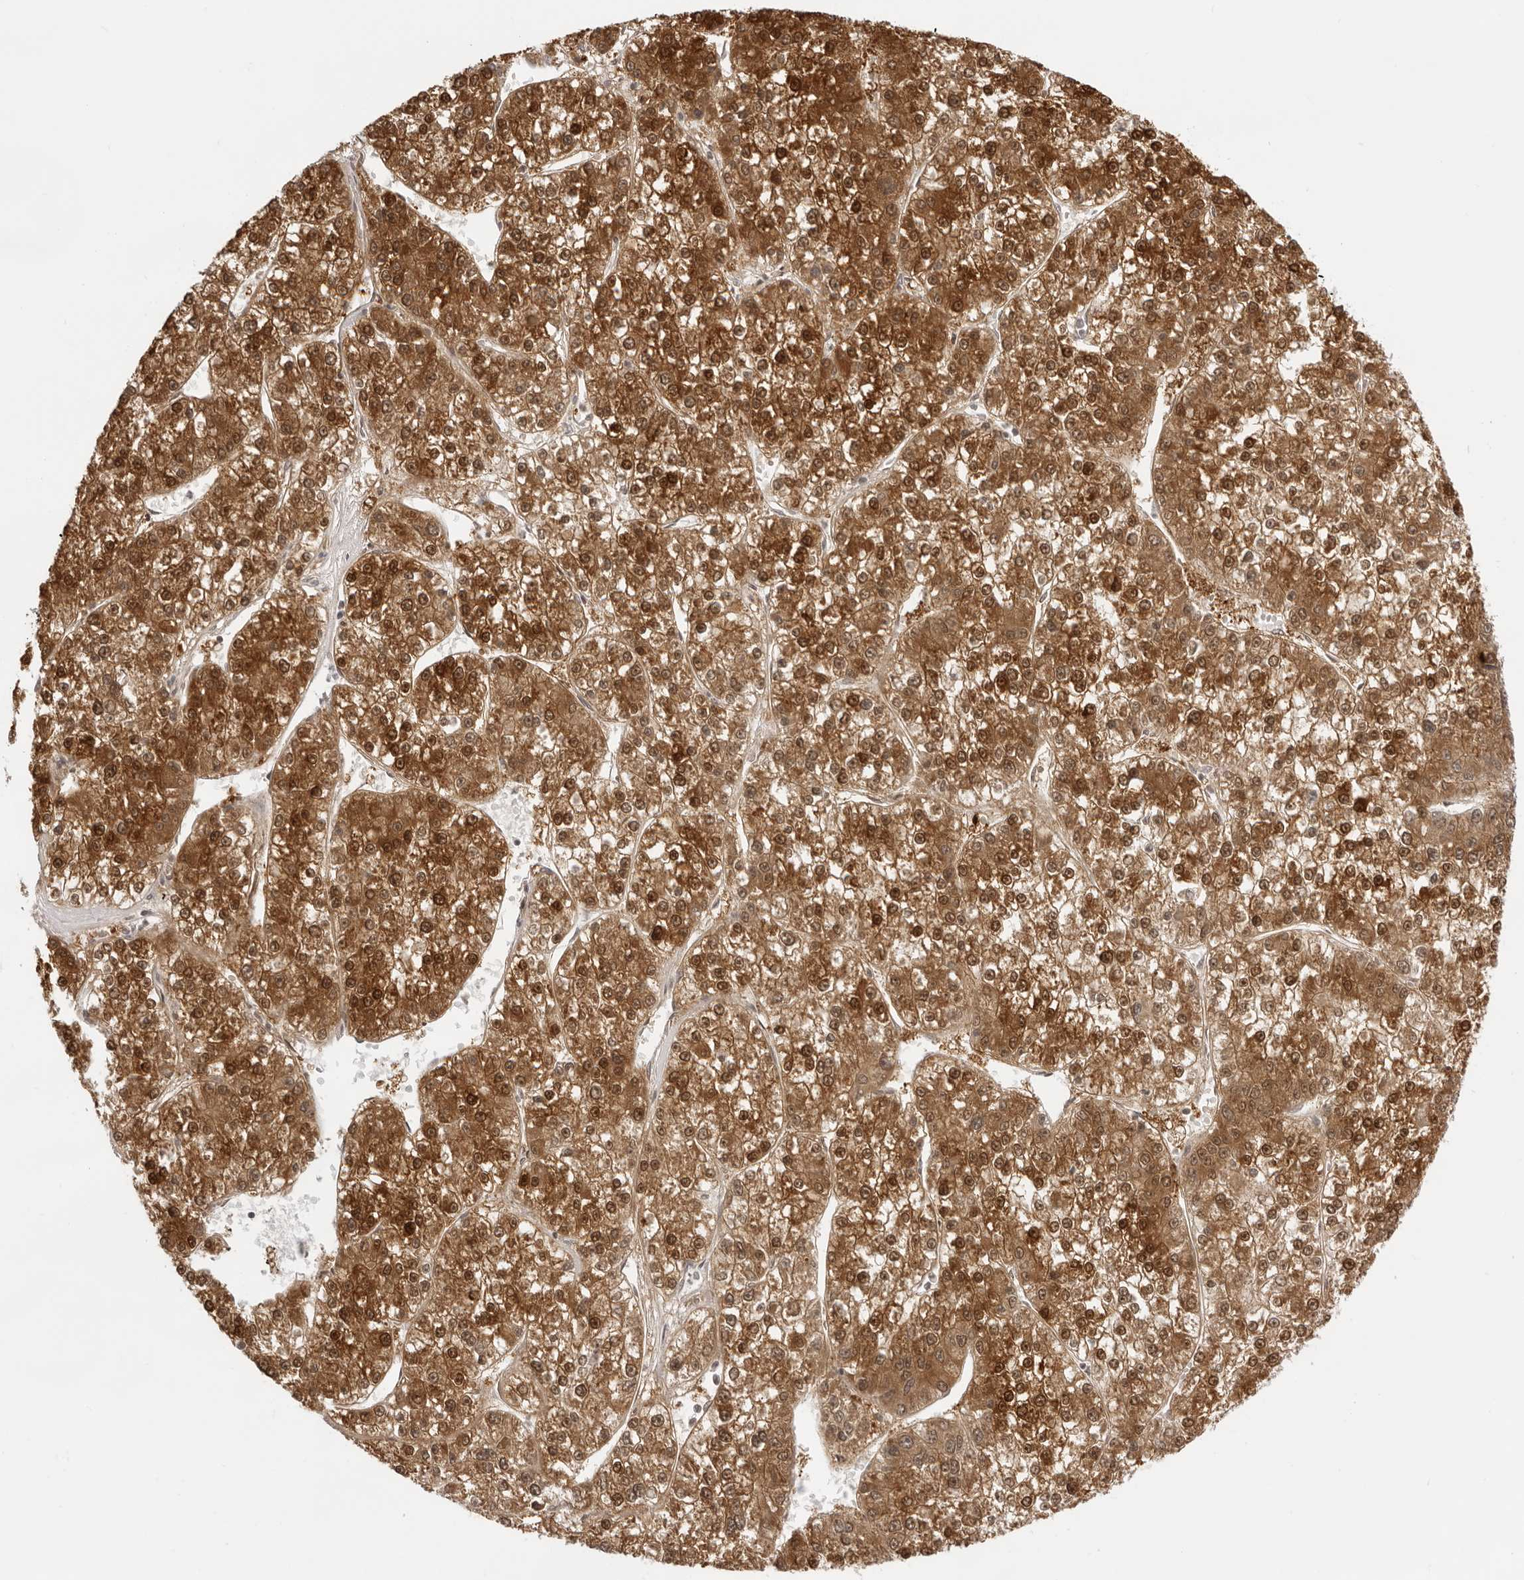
{"staining": {"intensity": "strong", "quantity": ">75%", "location": "cytoplasmic/membranous,nuclear"}, "tissue": "liver cancer", "cell_type": "Tumor cells", "image_type": "cancer", "snomed": [{"axis": "morphology", "description": "Carcinoma, Hepatocellular, NOS"}, {"axis": "topography", "description": "Liver"}], "caption": "High-power microscopy captured an IHC photomicrograph of liver hepatocellular carcinoma, revealing strong cytoplasmic/membranous and nuclear positivity in approximately >75% of tumor cells. (brown staining indicates protein expression, while blue staining denotes nuclei).", "gene": "FDPS", "patient": {"sex": "female", "age": 73}}